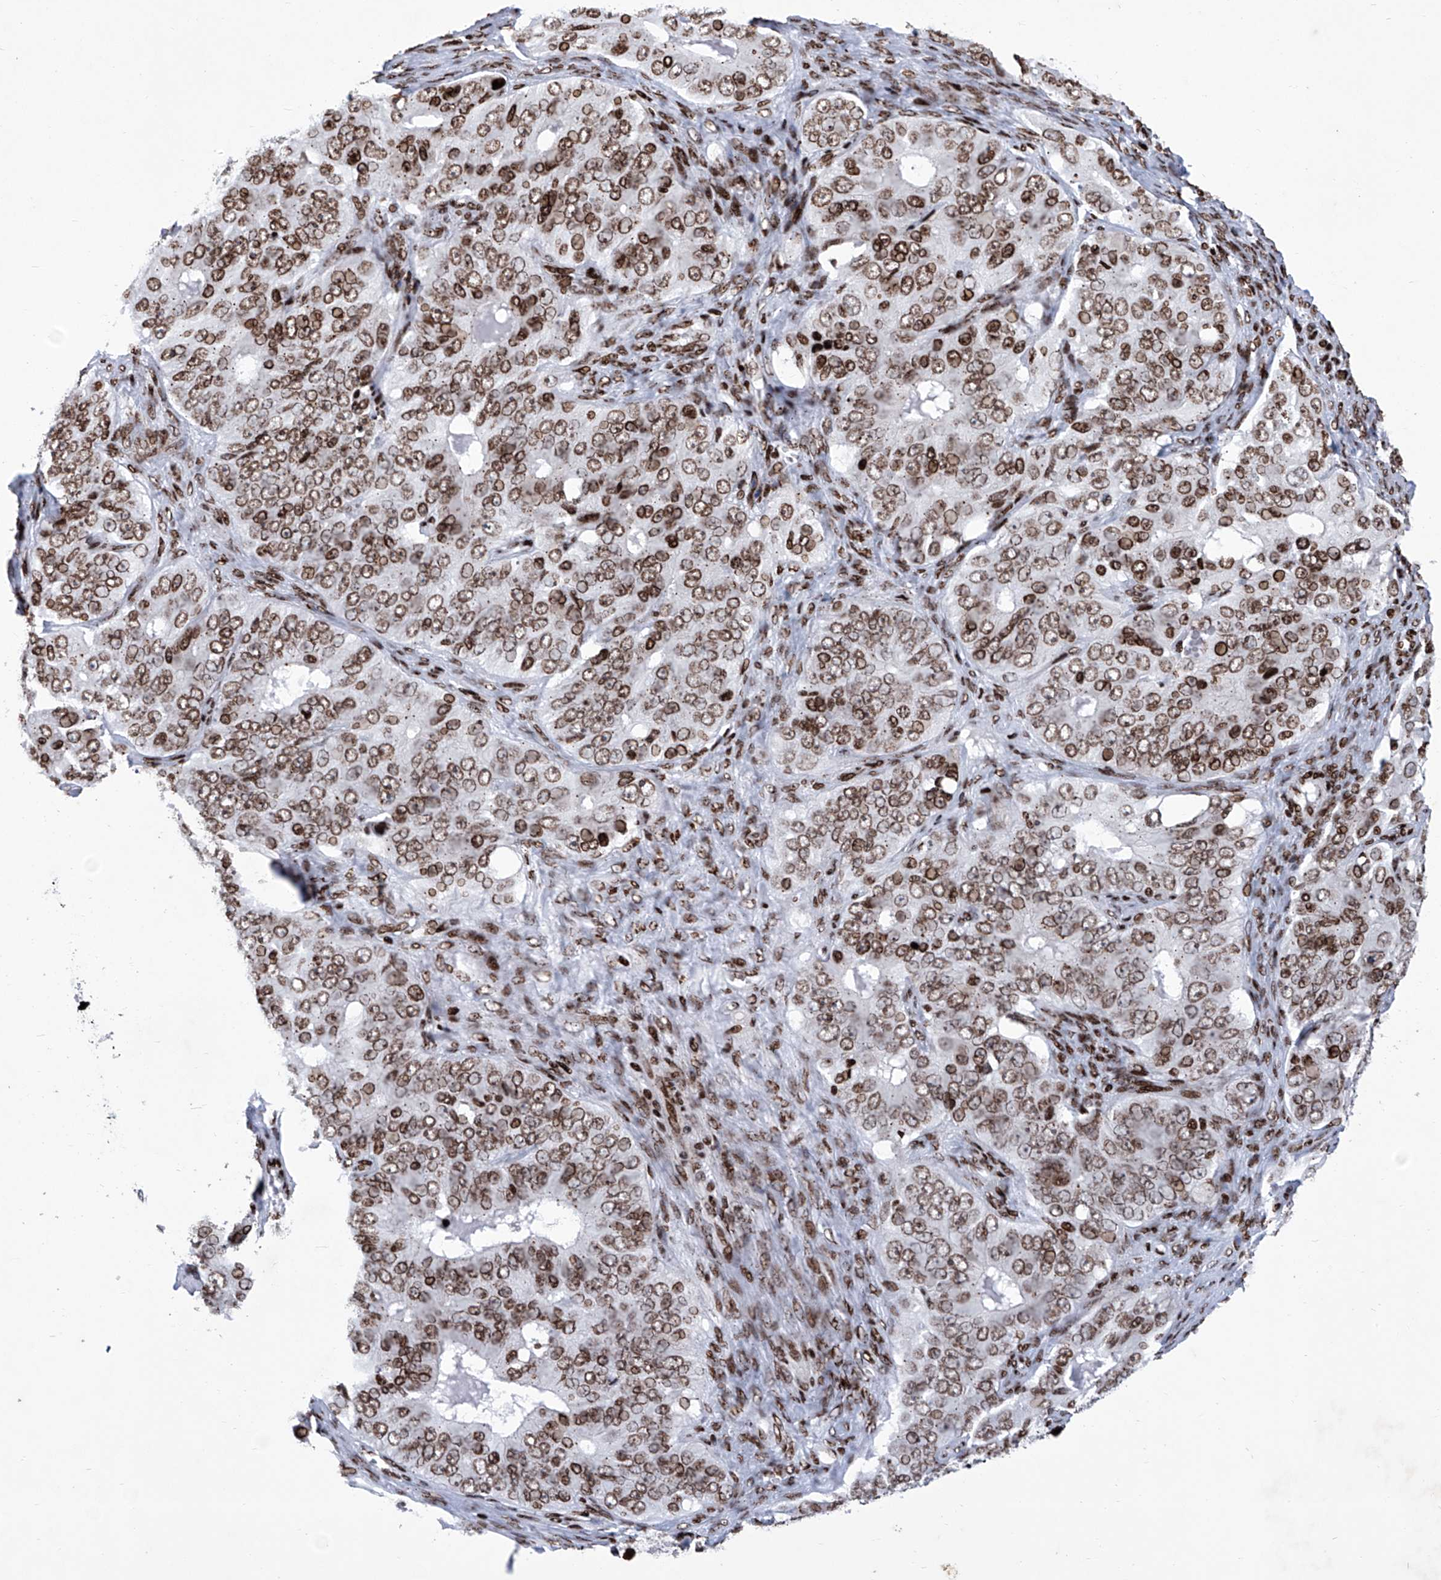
{"staining": {"intensity": "moderate", "quantity": ">75%", "location": "nuclear"}, "tissue": "ovarian cancer", "cell_type": "Tumor cells", "image_type": "cancer", "snomed": [{"axis": "morphology", "description": "Carcinoma, endometroid"}, {"axis": "topography", "description": "Ovary"}], "caption": "Moderate nuclear staining for a protein is appreciated in approximately >75% of tumor cells of ovarian cancer using immunohistochemistry.", "gene": "HEY2", "patient": {"sex": "female", "age": 51}}